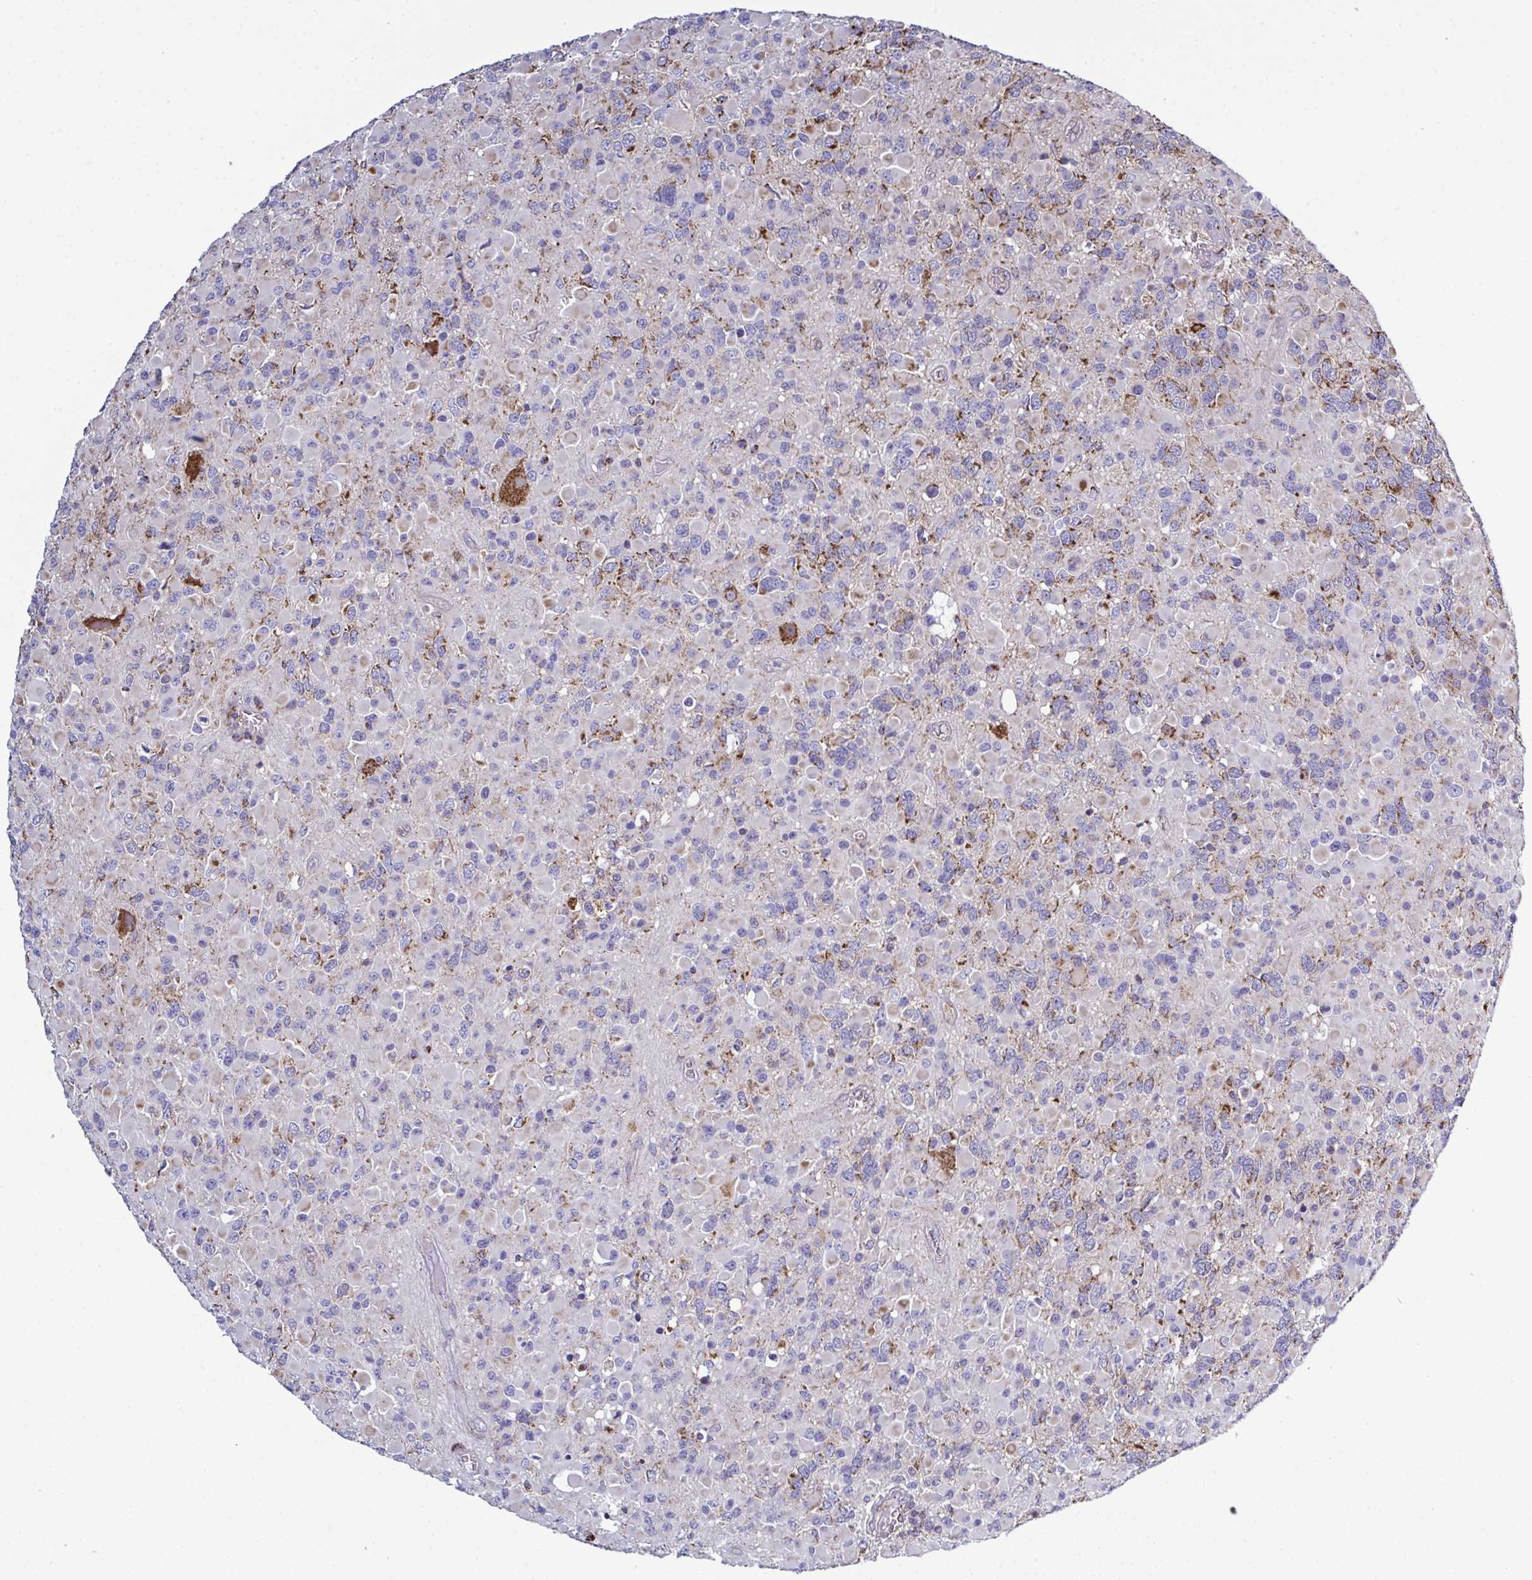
{"staining": {"intensity": "weak", "quantity": "<25%", "location": "cytoplasmic/membranous"}, "tissue": "glioma", "cell_type": "Tumor cells", "image_type": "cancer", "snomed": [{"axis": "morphology", "description": "Glioma, malignant, High grade"}, {"axis": "topography", "description": "Brain"}], "caption": "Tumor cells are negative for protein expression in human glioma.", "gene": "CSDE1", "patient": {"sex": "female", "age": 40}}